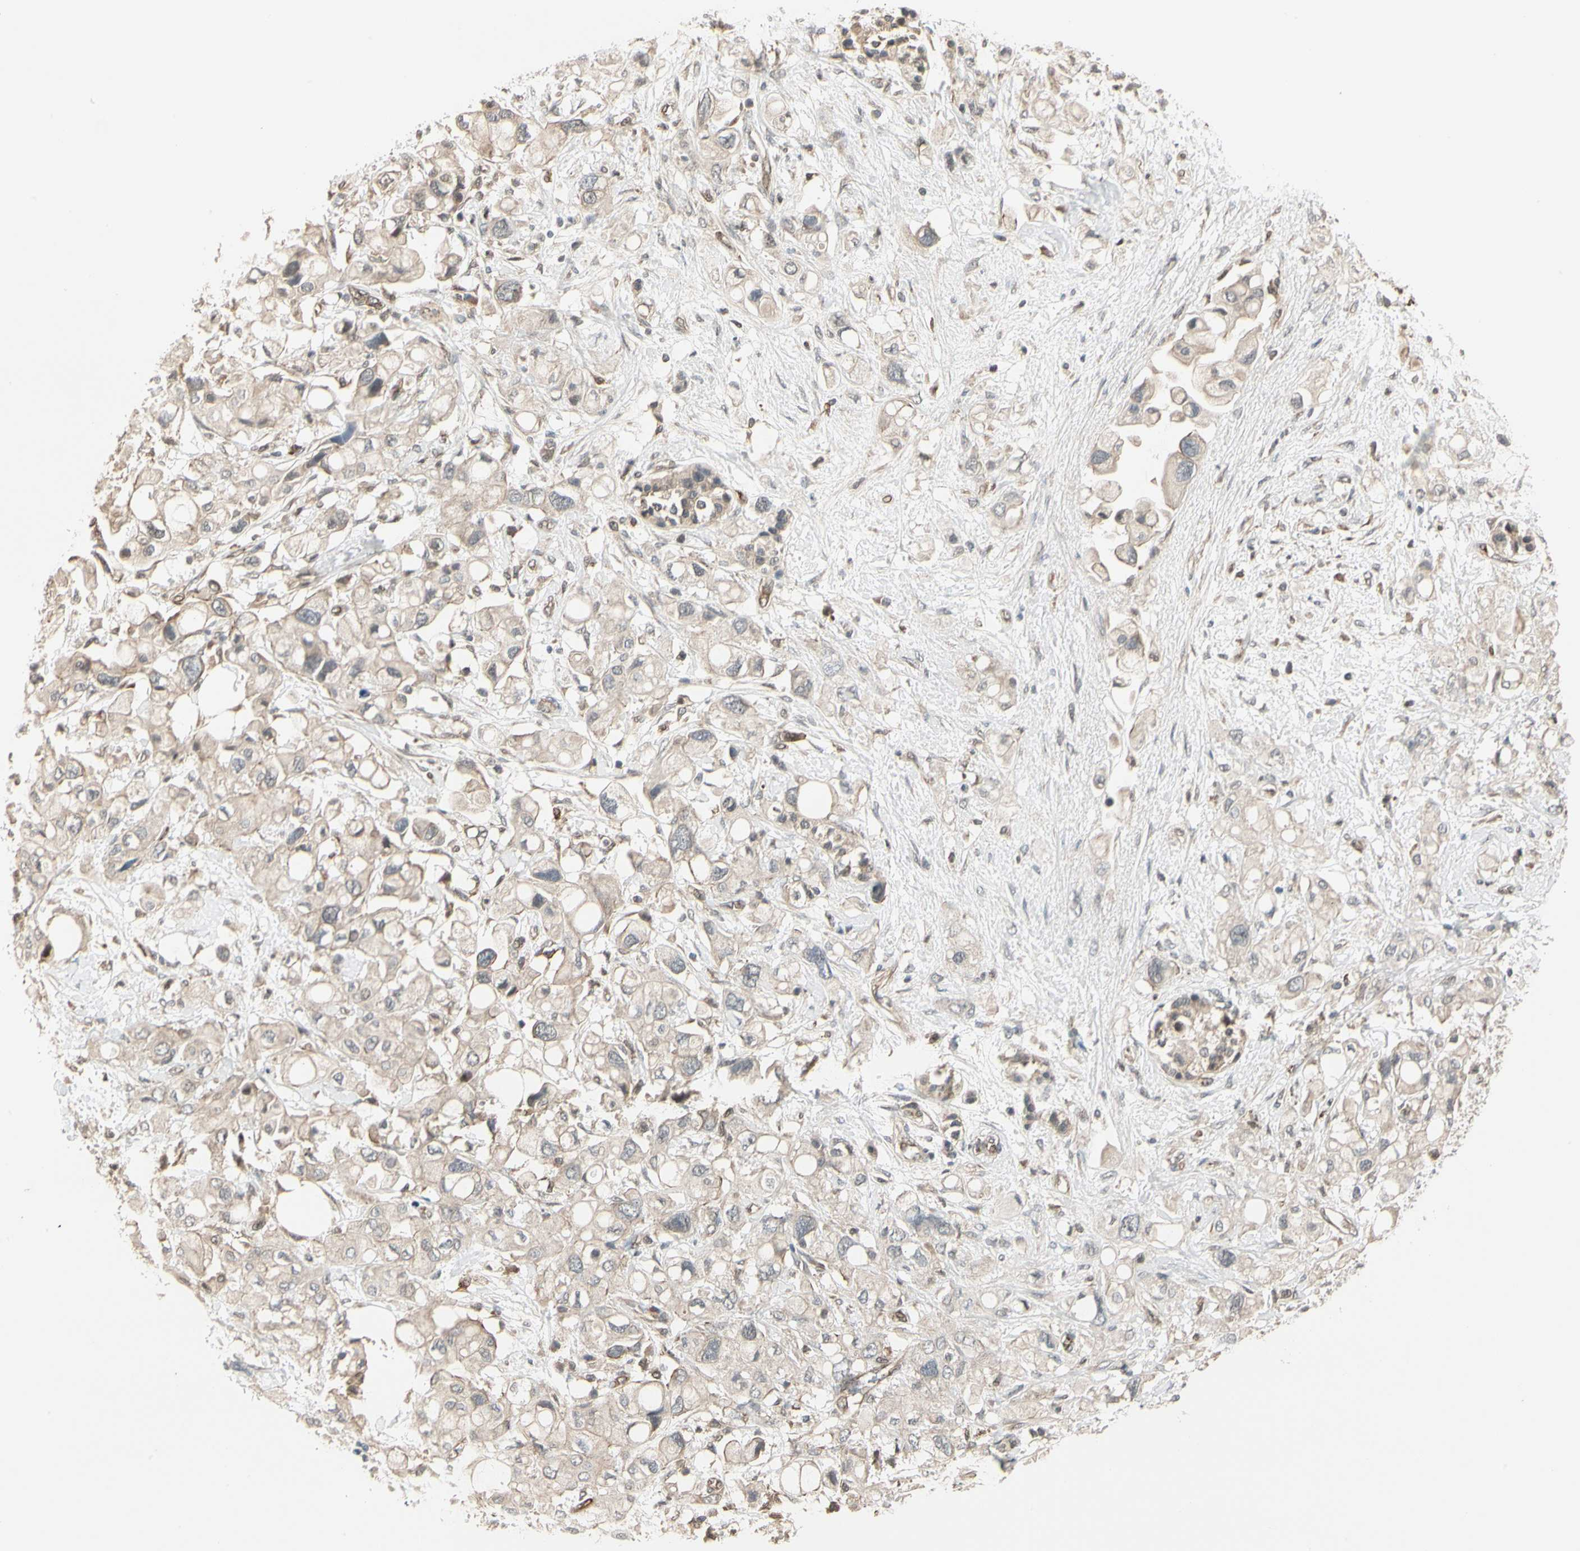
{"staining": {"intensity": "weak", "quantity": "25%-75%", "location": "cytoplasmic/membranous"}, "tissue": "pancreatic cancer", "cell_type": "Tumor cells", "image_type": "cancer", "snomed": [{"axis": "morphology", "description": "Adenocarcinoma, NOS"}, {"axis": "topography", "description": "Pancreas"}], "caption": "Immunohistochemical staining of adenocarcinoma (pancreatic) demonstrates low levels of weak cytoplasmic/membranous expression in approximately 25%-75% of tumor cells.", "gene": "SVBP", "patient": {"sex": "female", "age": 56}}